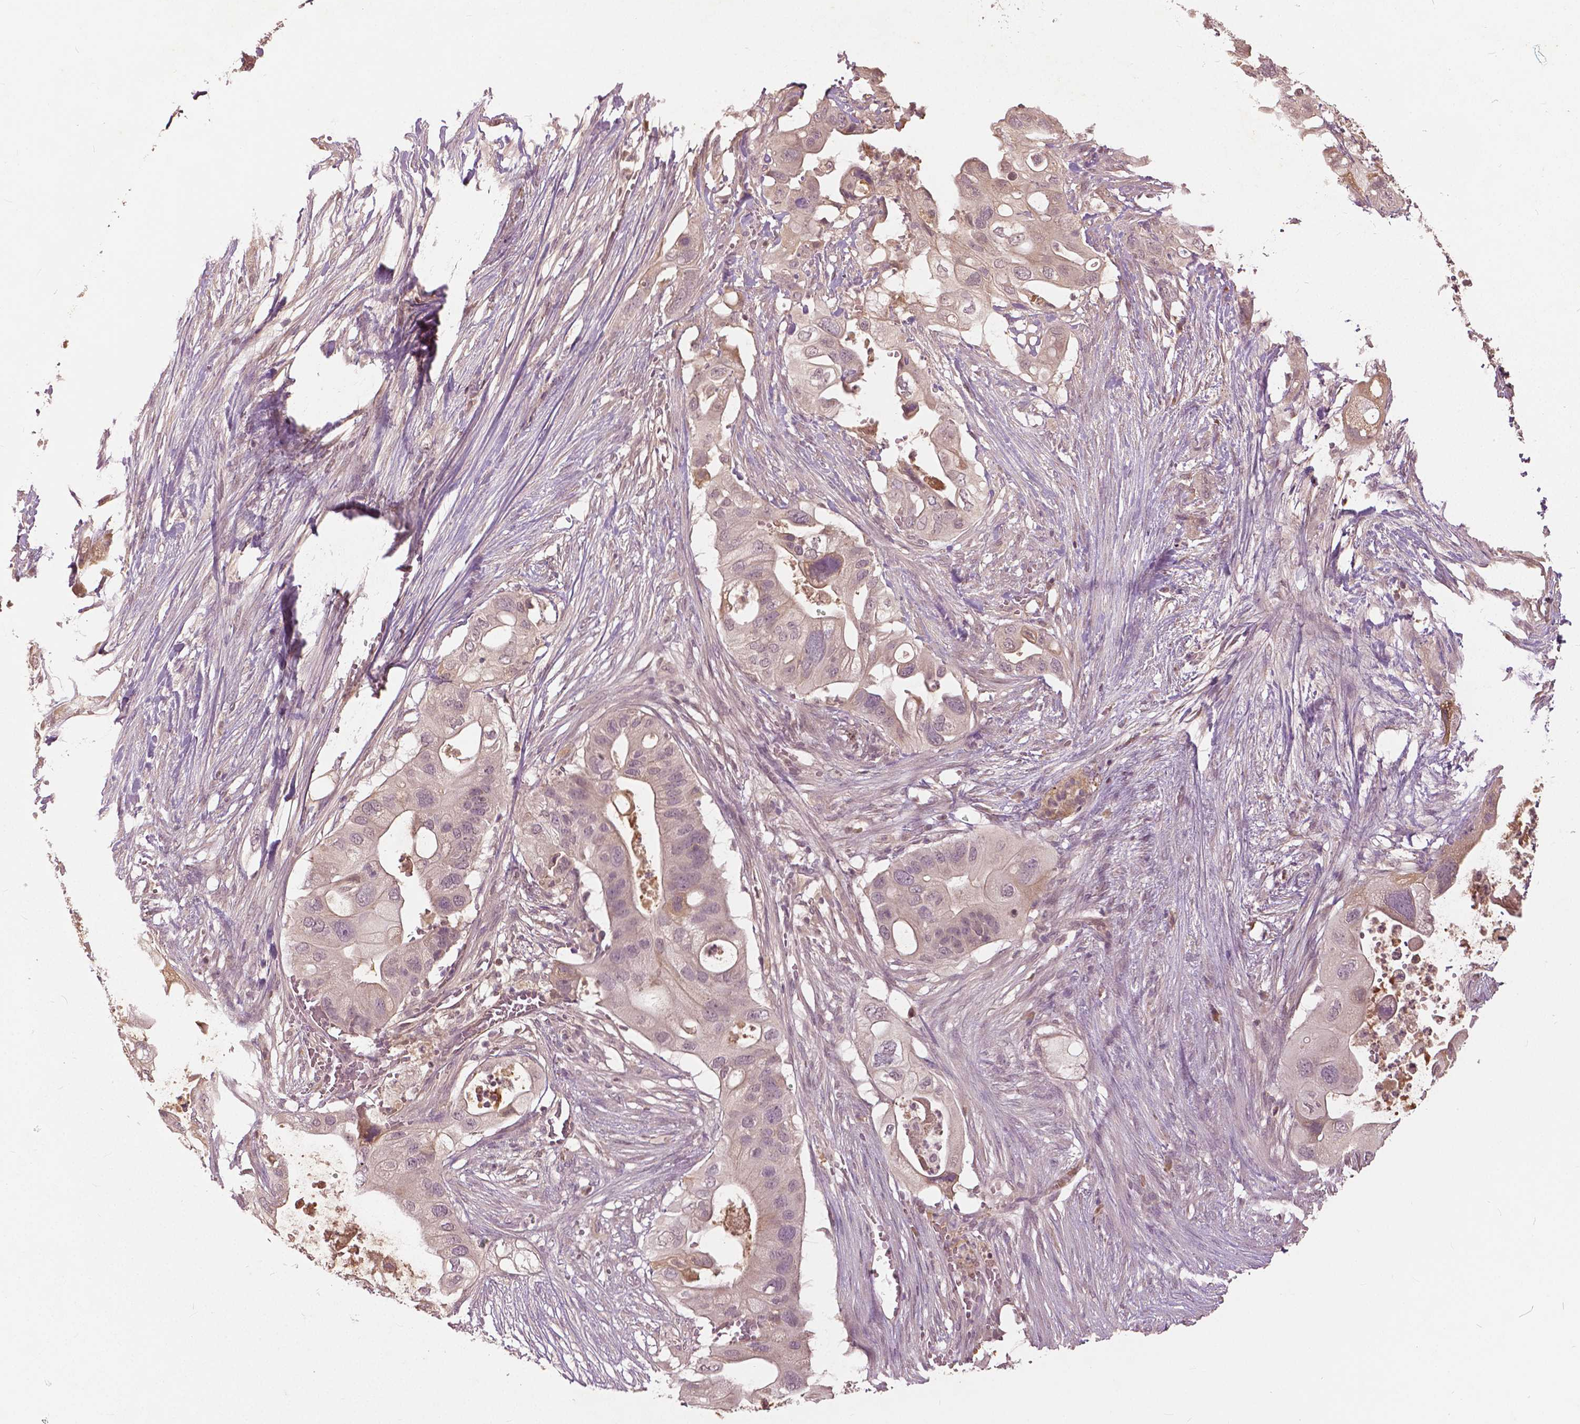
{"staining": {"intensity": "weak", "quantity": "<25%", "location": "cytoplasmic/membranous,nuclear"}, "tissue": "pancreatic cancer", "cell_type": "Tumor cells", "image_type": "cancer", "snomed": [{"axis": "morphology", "description": "Adenocarcinoma, NOS"}, {"axis": "topography", "description": "Pancreas"}], "caption": "This histopathology image is of pancreatic cancer (adenocarcinoma) stained with immunohistochemistry (IHC) to label a protein in brown with the nuclei are counter-stained blue. There is no expression in tumor cells. The staining was performed using DAB (3,3'-diaminobenzidine) to visualize the protein expression in brown, while the nuclei were stained in blue with hematoxylin (Magnification: 20x).", "gene": "ANGPTL4", "patient": {"sex": "female", "age": 72}}